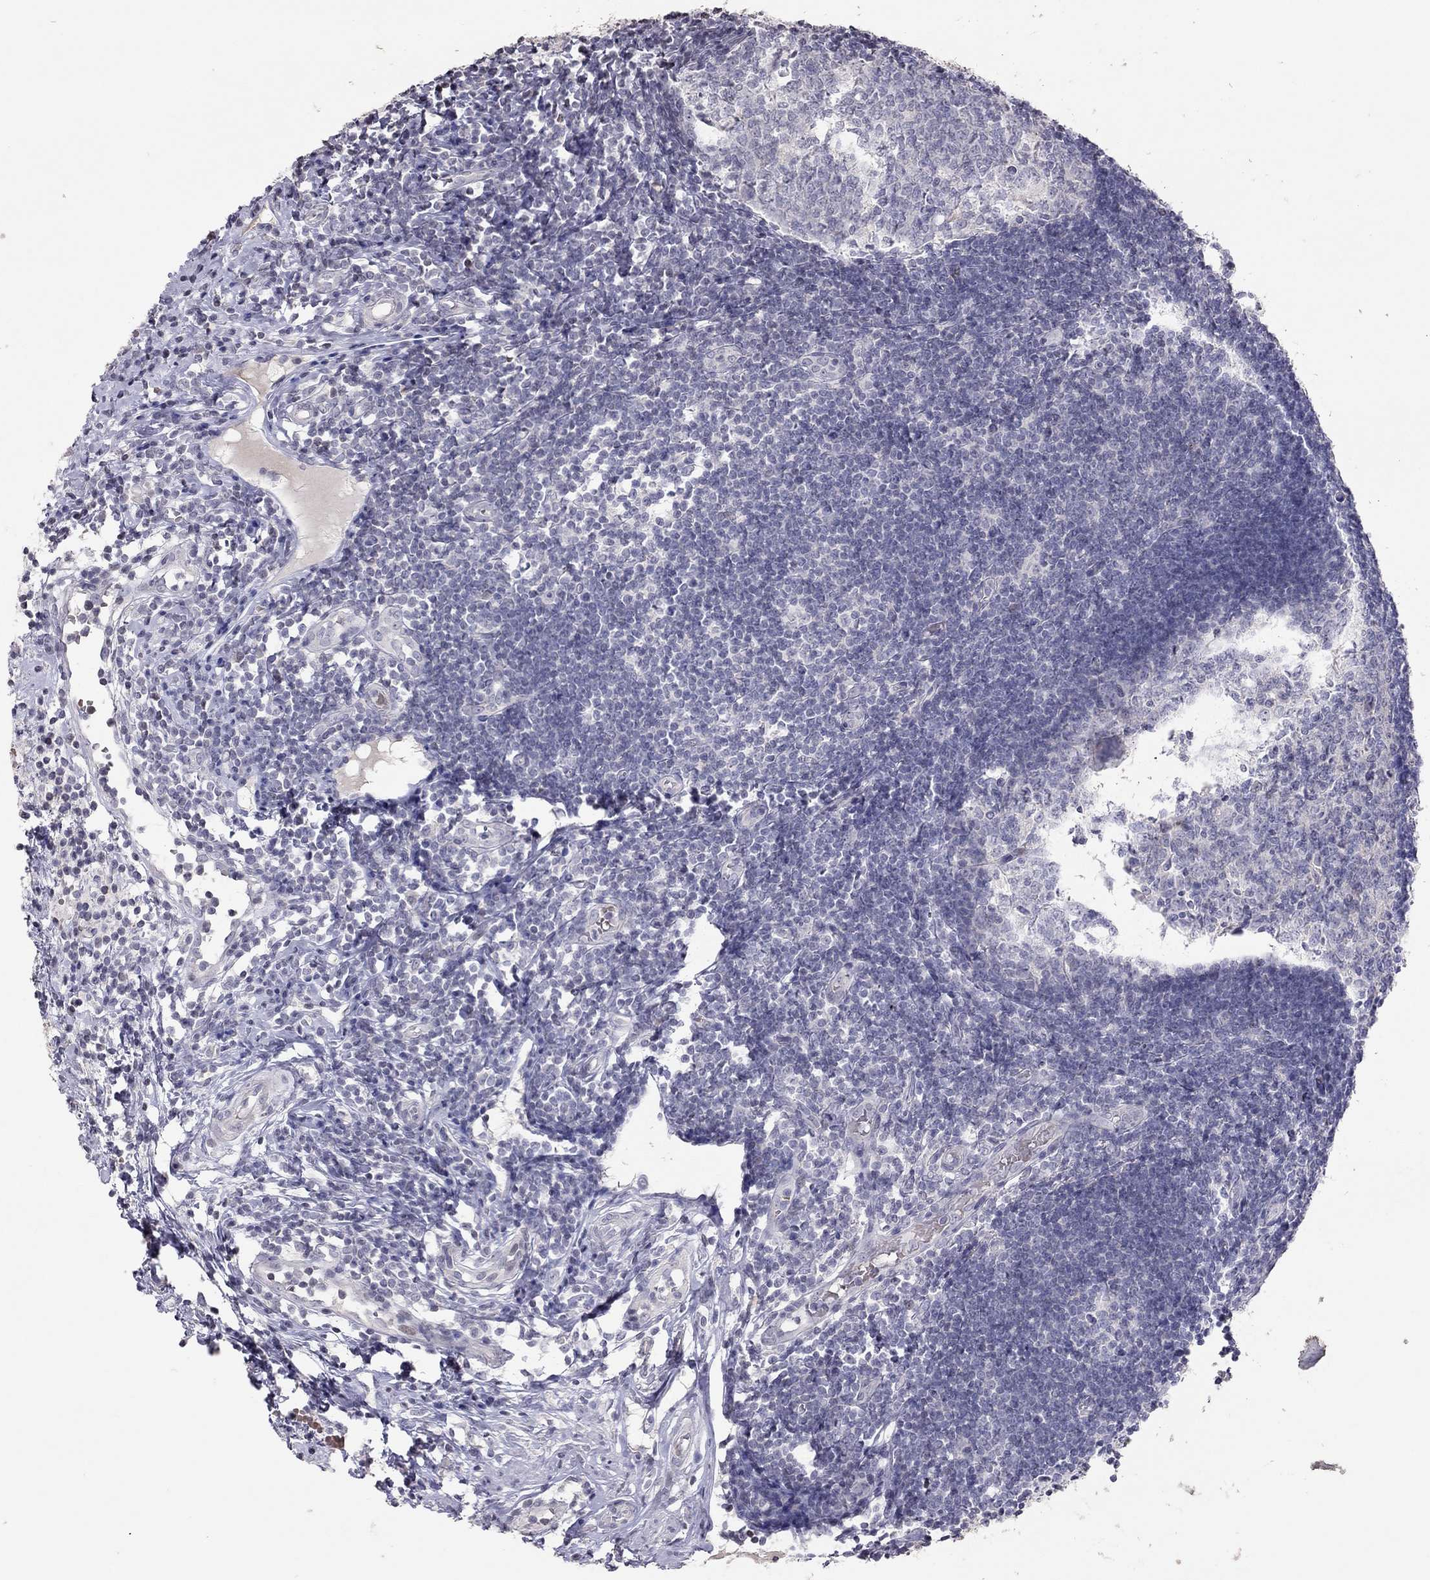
{"staining": {"intensity": "negative", "quantity": "none", "location": "none"}, "tissue": "appendix", "cell_type": "Glandular cells", "image_type": "normal", "snomed": [{"axis": "morphology", "description": "Normal tissue, NOS"}, {"axis": "morphology", "description": "Inflammation, NOS"}, {"axis": "topography", "description": "Appendix"}], "caption": "Appendix stained for a protein using immunohistochemistry (IHC) displays no staining glandular cells.", "gene": "TSHB", "patient": {"sex": "male", "age": 16}}